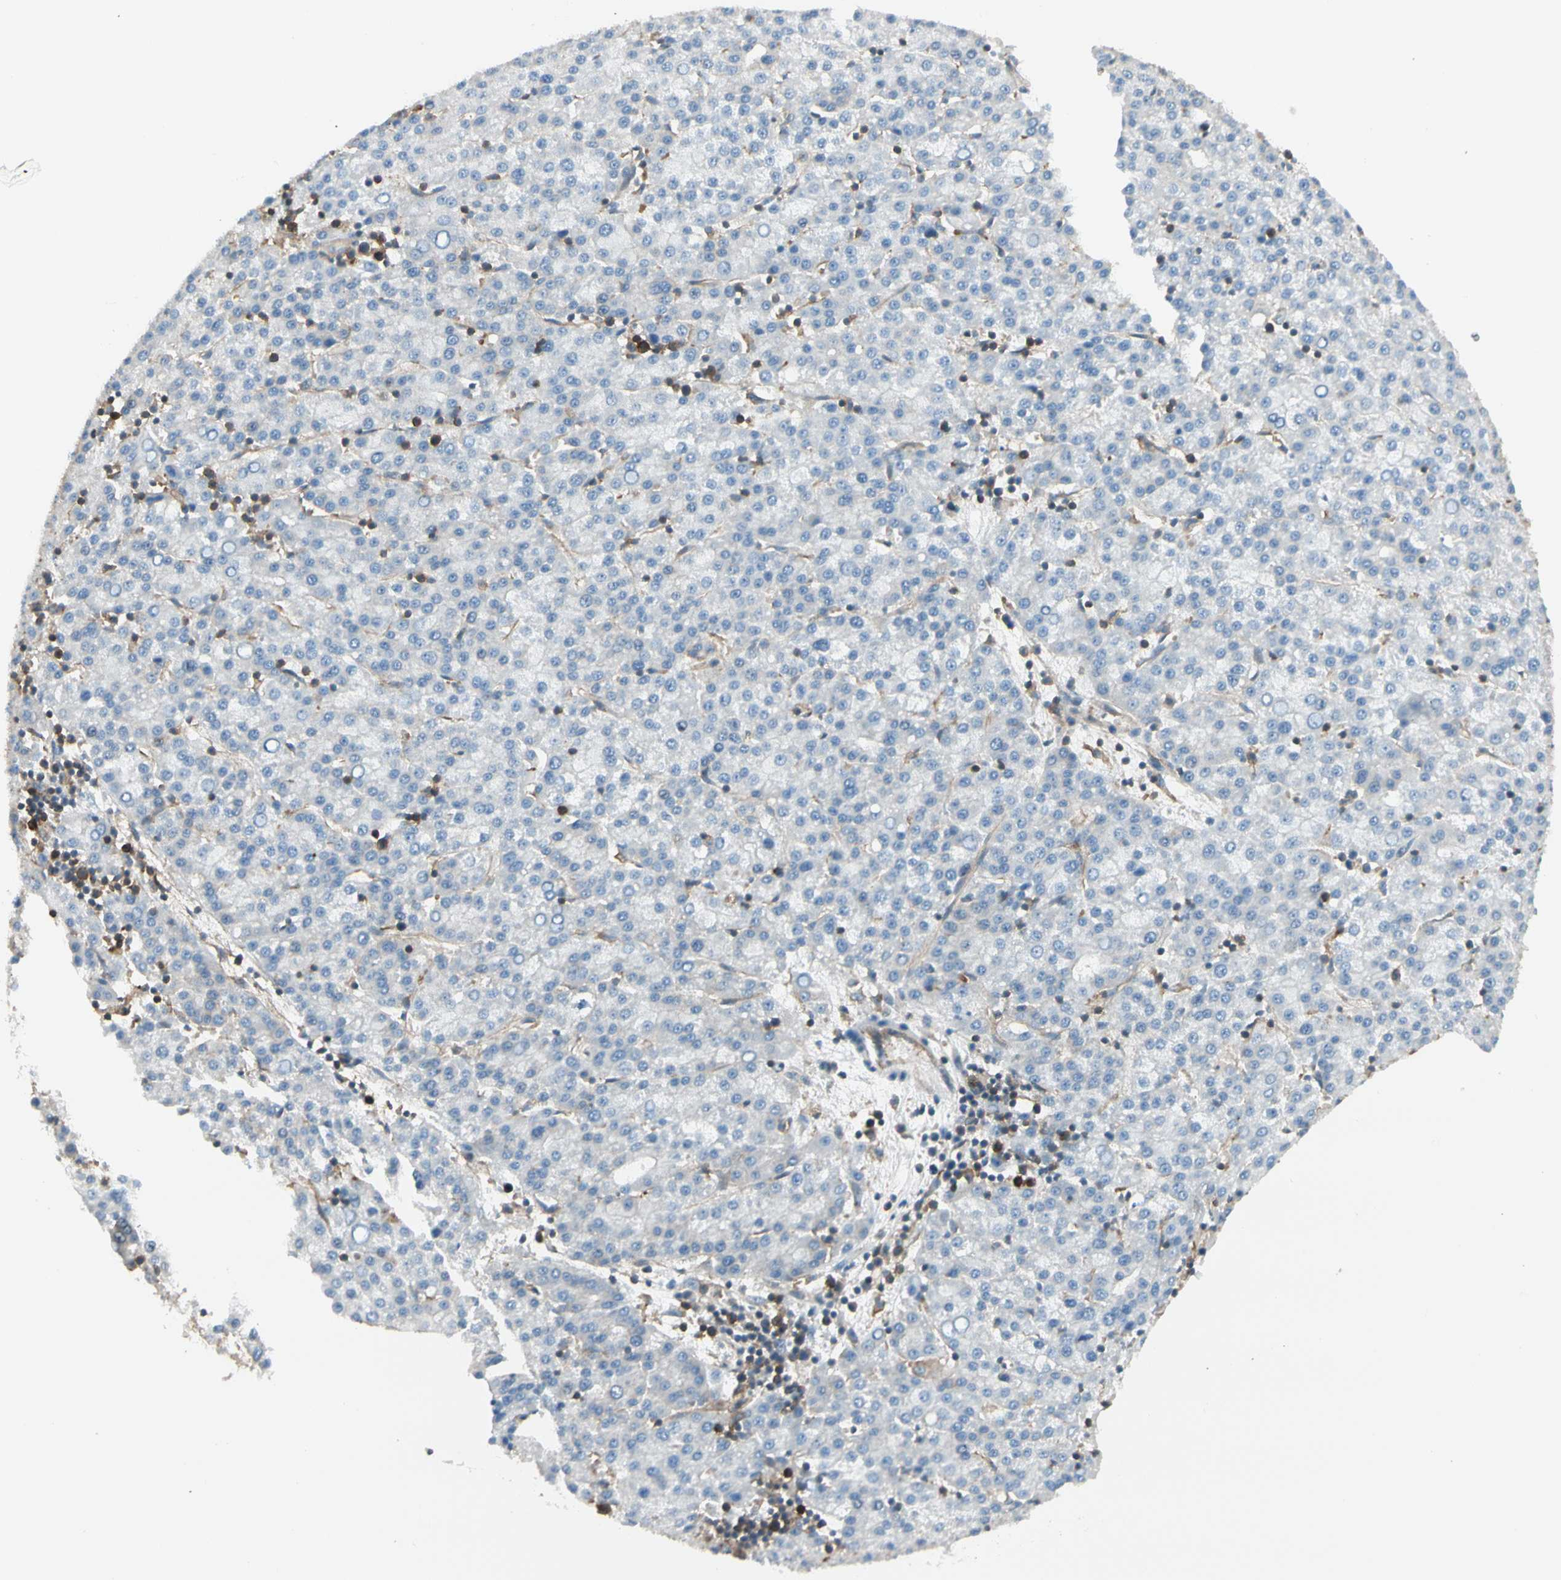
{"staining": {"intensity": "negative", "quantity": "none", "location": "none"}, "tissue": "liver cancer", "cell_type": "Tumor cells", "image_type": "cancer", "snomed": [{"axis": "morphology", "description": "Carcinoma, Hepatocellular, NOS"}, {"axis": "topography", "description": "Liver"}], "caption": "A photomicrograph of liver hepatocellular carcinoma stained for a protein shows no brown staining in tumor cells. (DAB immunohistochemistry, high magnification).", "gene": "AGFG1", "patient": {"sex": "female", "age": 58}}